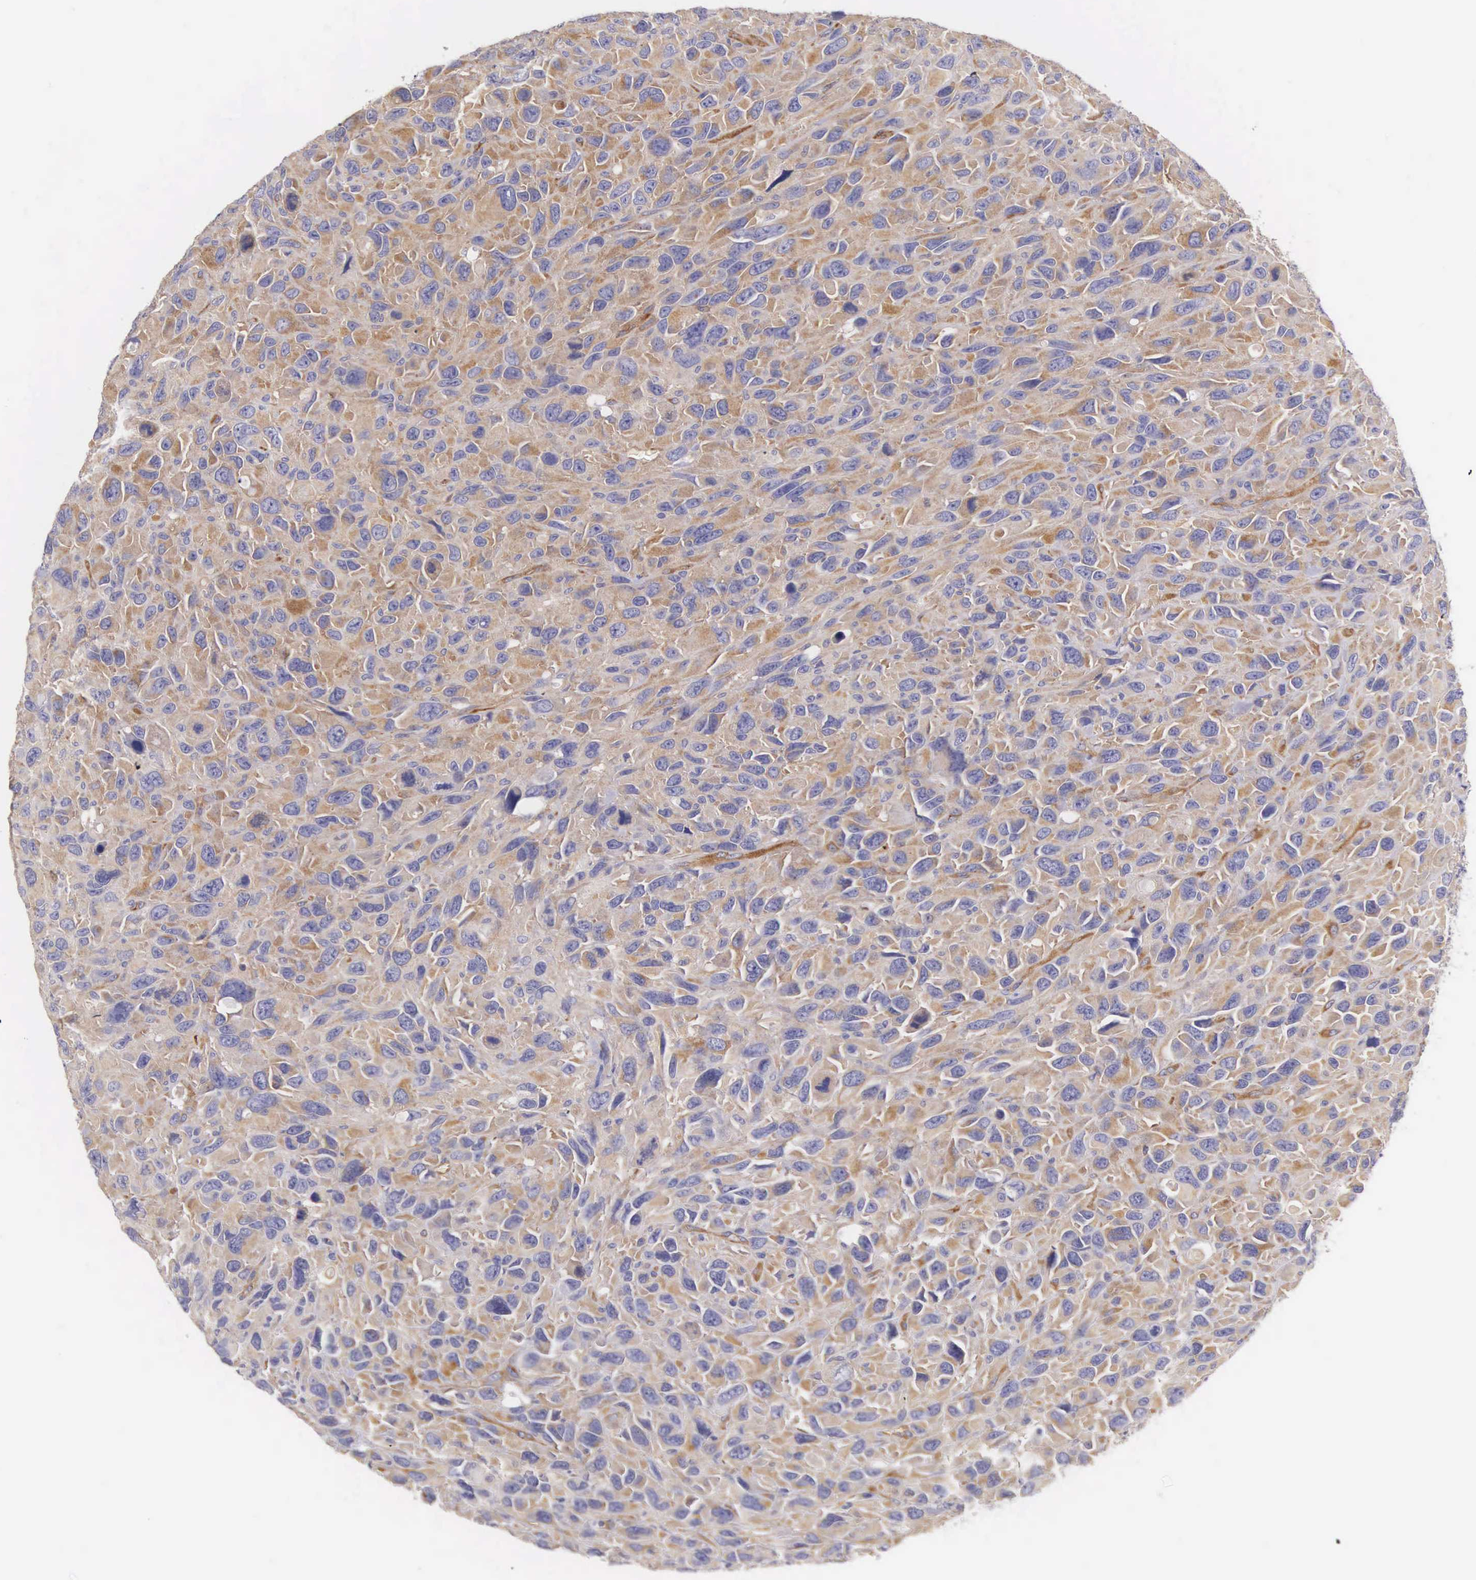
{"staining": {"intensity": "moderate", "quantity": ">75%", "location": "cytoplasmic/membranous"}, "tissue": "renal cancer", "cell_type": "Tumor cells", "image_type": "cancer", "snomed": [{"axis": "morphology", "description": "Adenocarcinoma, NOS"}, {"axis": "topography", "description": "Kidney"}], "caption": "Moderate cytoplasmic/membranous staining is present in about >75% of tumor cells in renal cancer (adenocarcinoma).", "gene": "OSBPL3", "patient": {"sex": "male", "age": 79}}